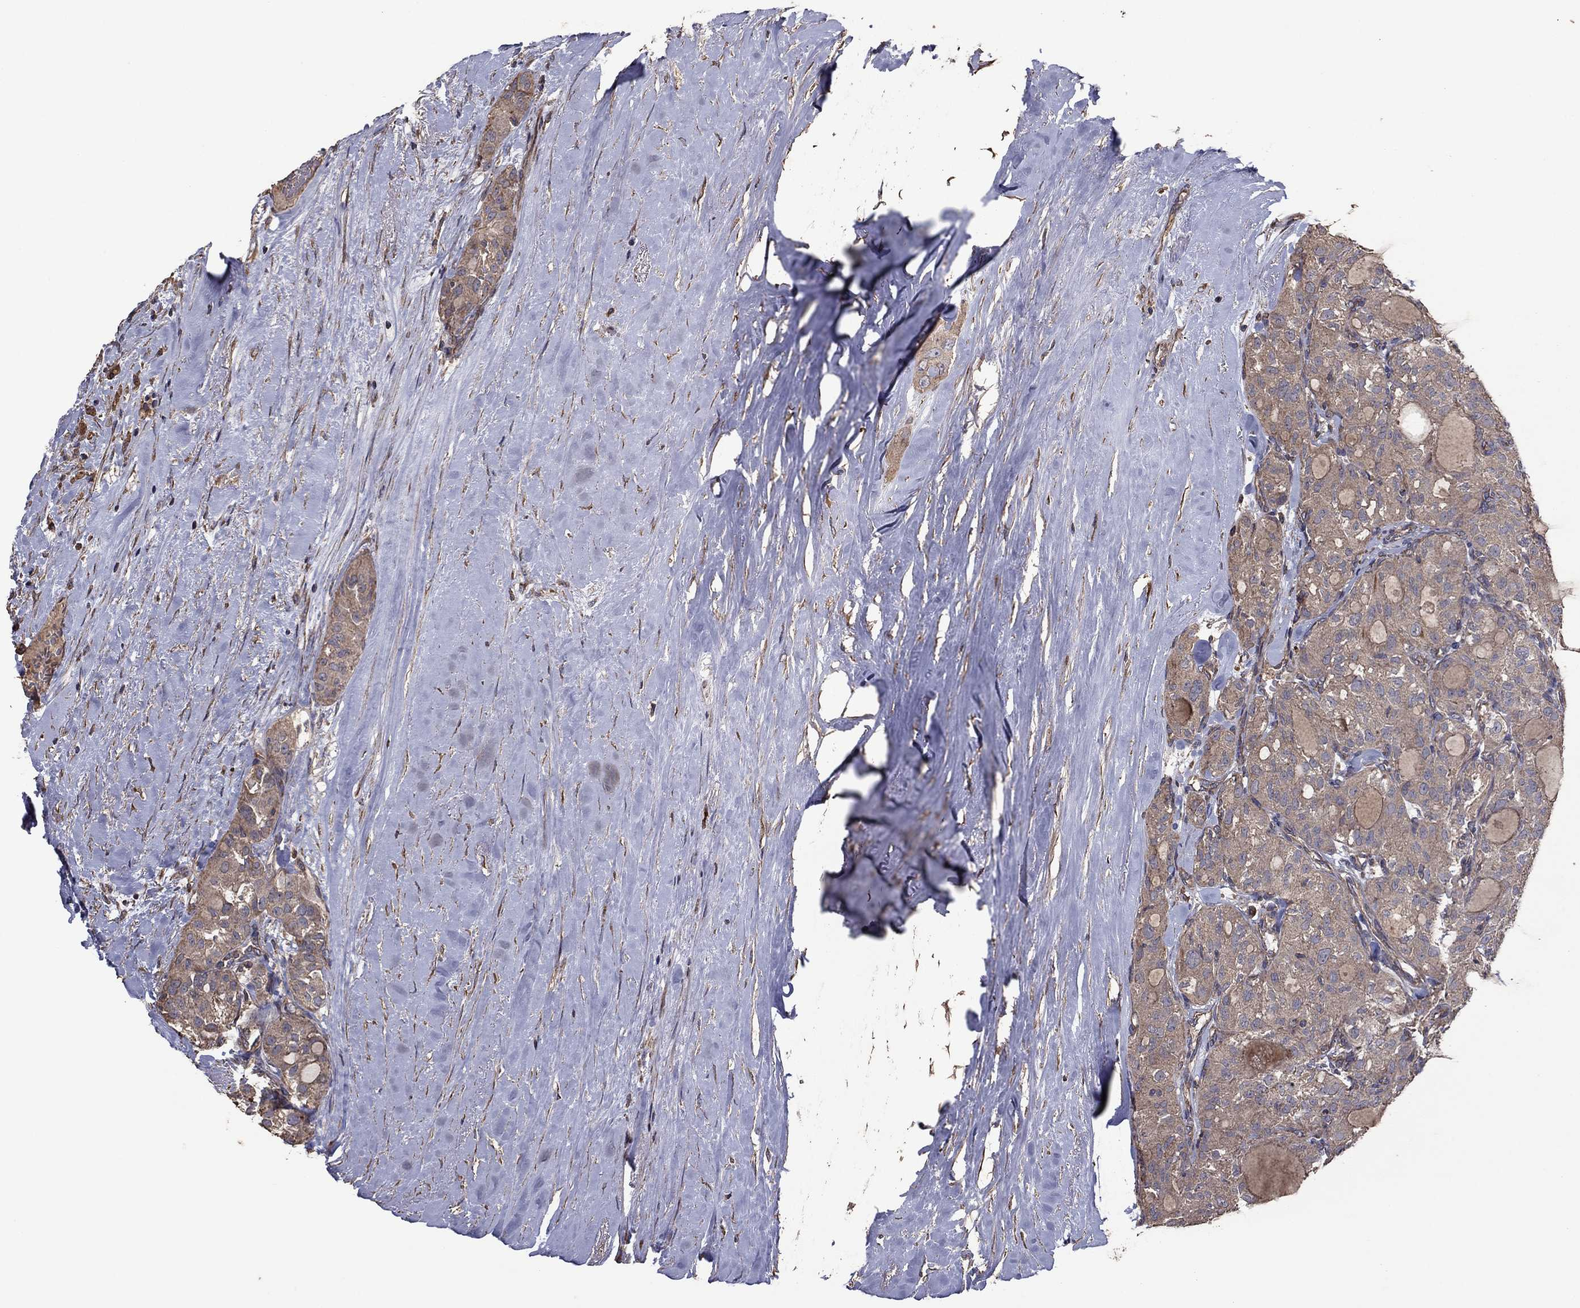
{"staining": {"intensity": "weak", "quantity": ">75%", "location": "cytoplasmic/membranous"}, "tissue": "thyroid cancer", "cell_type": "Tumor cells", "image_type": "cancer", "snomed": [{"axis": "morphology", "description": "Follicular adenoma carcinoma, NOS"}, {"axis": "topography", "description": "Thyroid gland"}], "caption": "This is a photomicrograph of IHC staining of thyroid follicular adenoma carcinoma, which shows weak staining in the cytoplasmic/membranous of tumor cells.", "gene": "FLT4", "patient": {"sex": "male", "age": 75}}